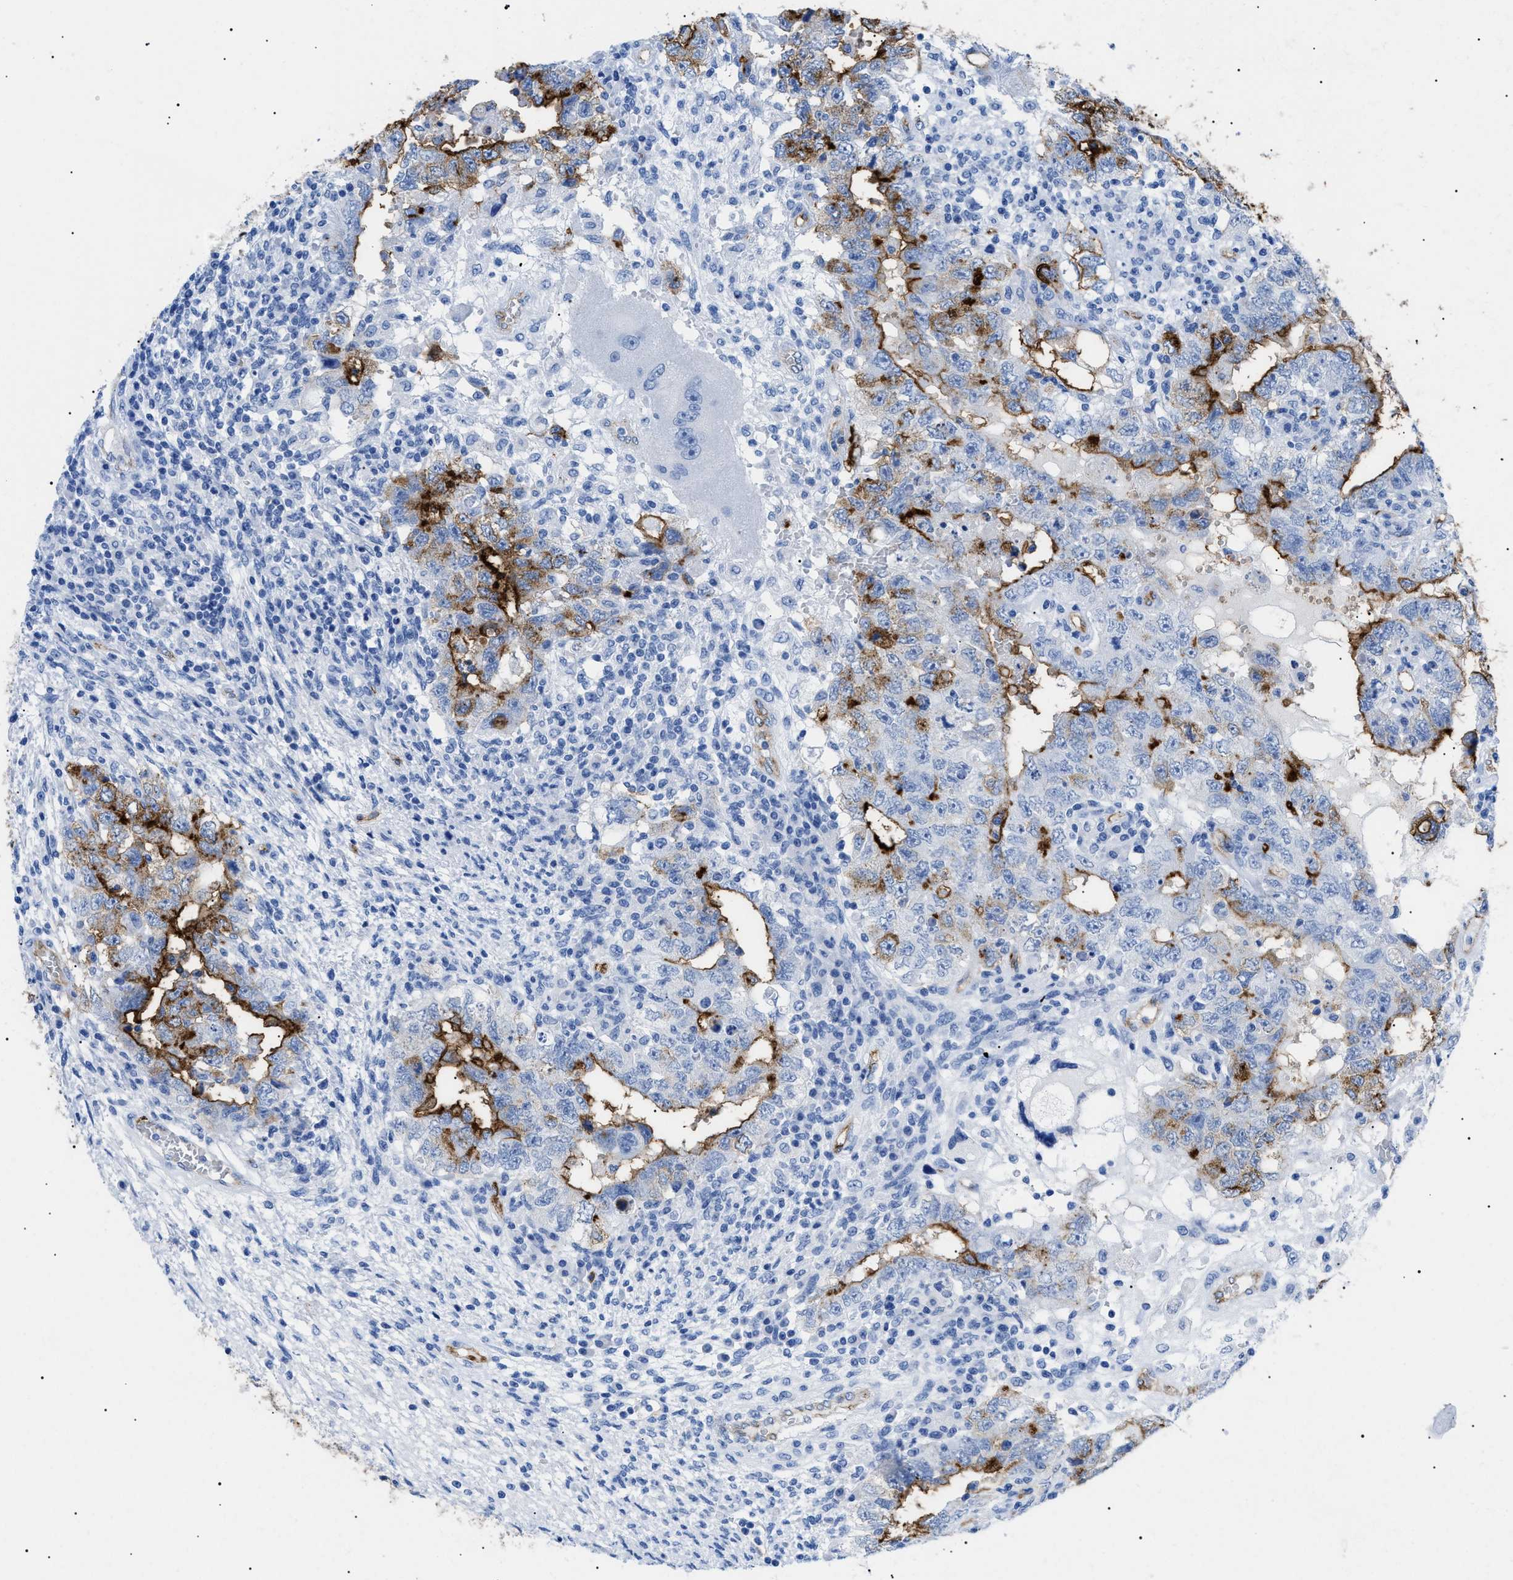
{"staining": {"intensity": "strong", "quantity": "25%-75%", "location": "cytoplasmic/membranous"}, "tissue": "testis cancer", "cell_type": "Tumor cells", "image_type": "cancer", "snomed": [{"axis": "morphology", "description": "Carcinoma, Embryonal, NOS"}, {"axis": "topography", "description": "Testis"}], "caption": "Brown immunohistochemical staining in testis embryonal carcinoma displays strong cytoplasmic/membranous positivity in about 25%-75% of tumor cells. (Stains: DAB (3,3'-diaminobenzidine) in brown, nuclei in blue, Microscopy: brightfield microscopy at high magnification).", "gene": "PODXL", "patient": {"sex": "male", "age": 26}}